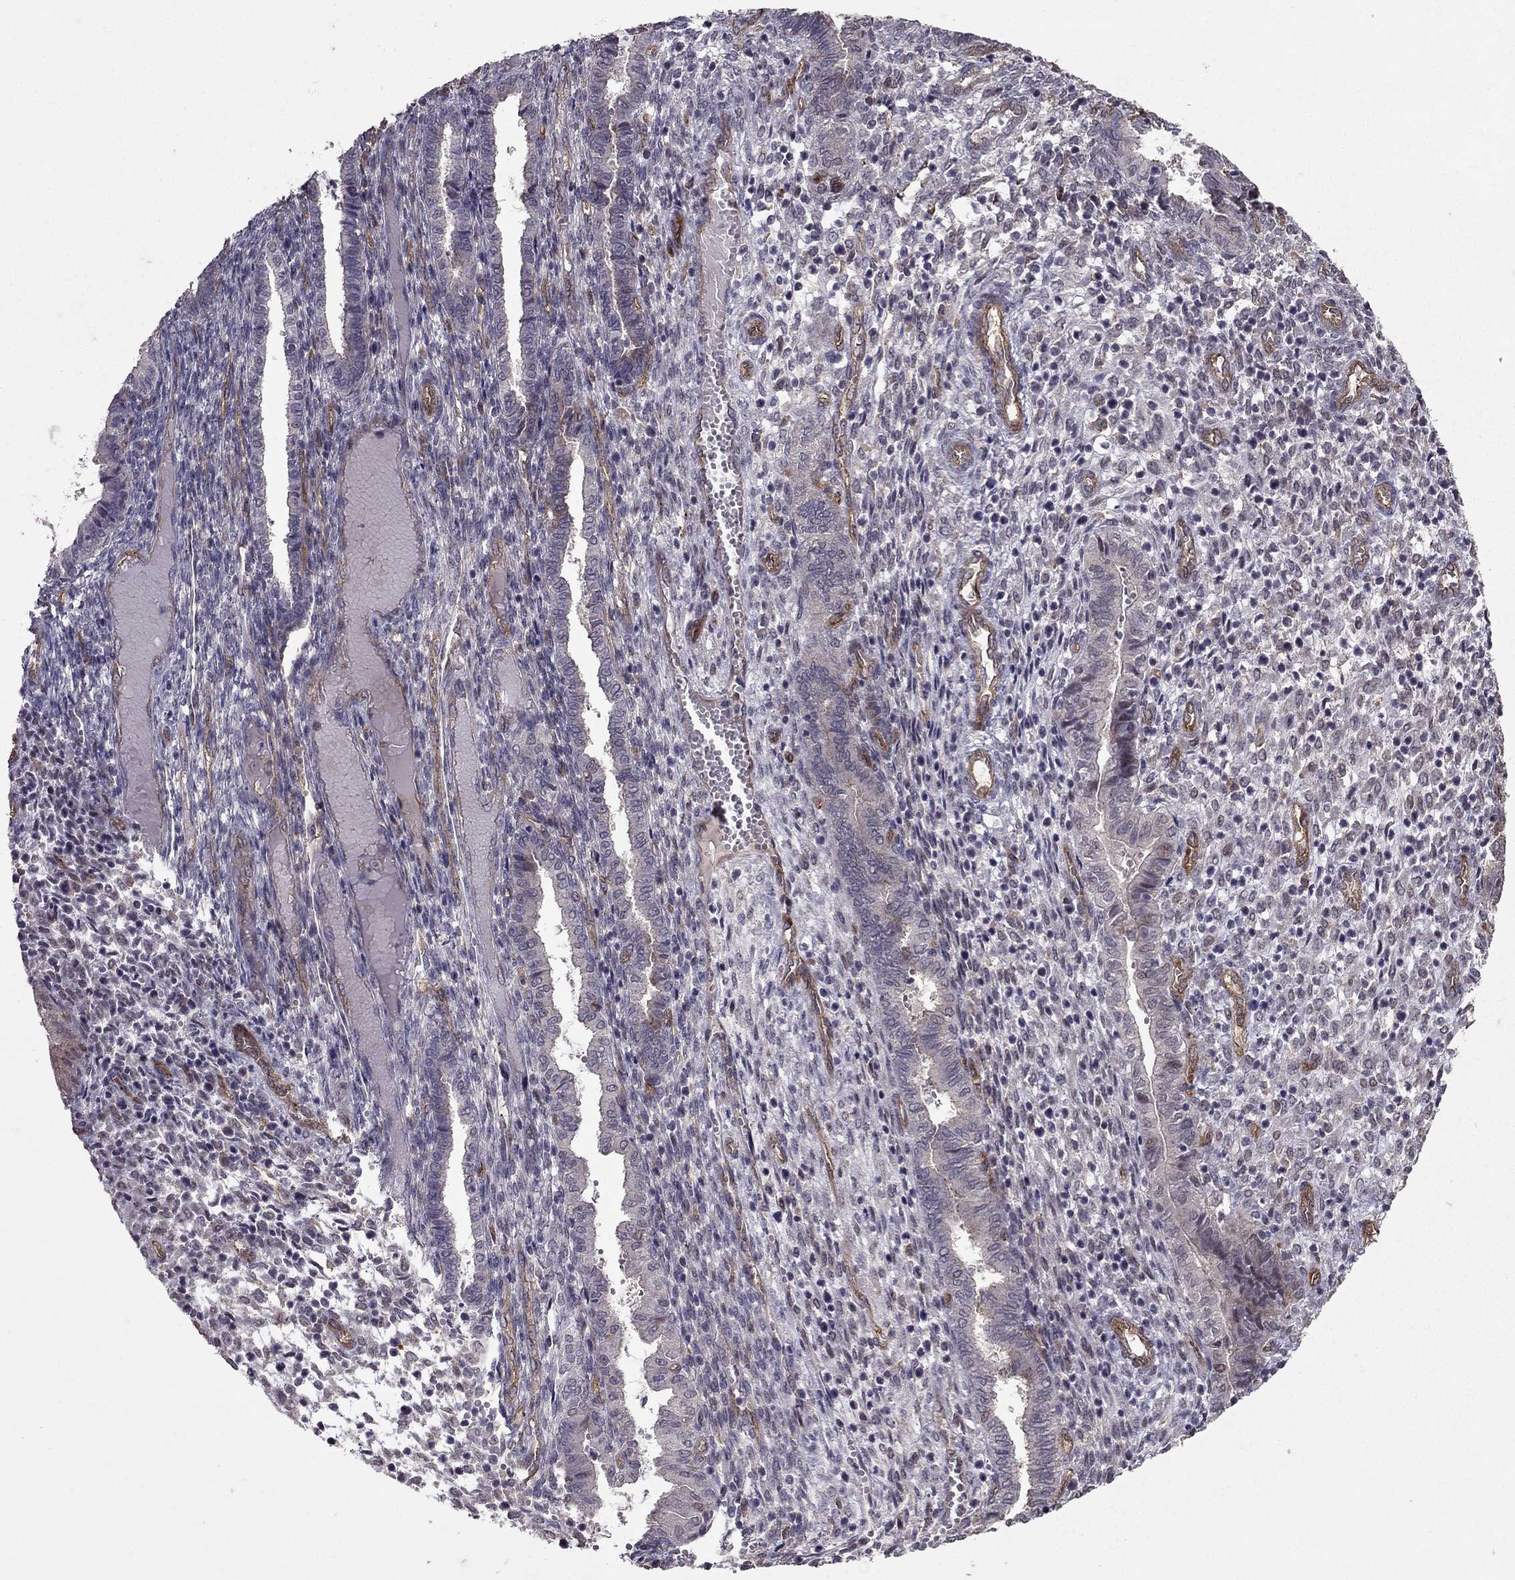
{"staining": {"intensity": "negative", "quantity": "none", "location": "none"}, "tissue": "endometrium", "cell_type": "Cells in endometrial stroma", "image_type": "normal", "snomed": [{"axis": "morphology", "description": "Normal tissue, NOS"}, {"axis": "topography", "description": "Endometrium"}], "caption": "The micrograph demonstrates no significant staining in cells in endometrial stroma of endometrium. The staining was performed using DAB to visualize the protein expression in brown, while the nuclei were stained in blue with hematoxylin (Magnification: 20x).", "gene": "RASIP1", "patient": {"sex": "female", "age": 43}}